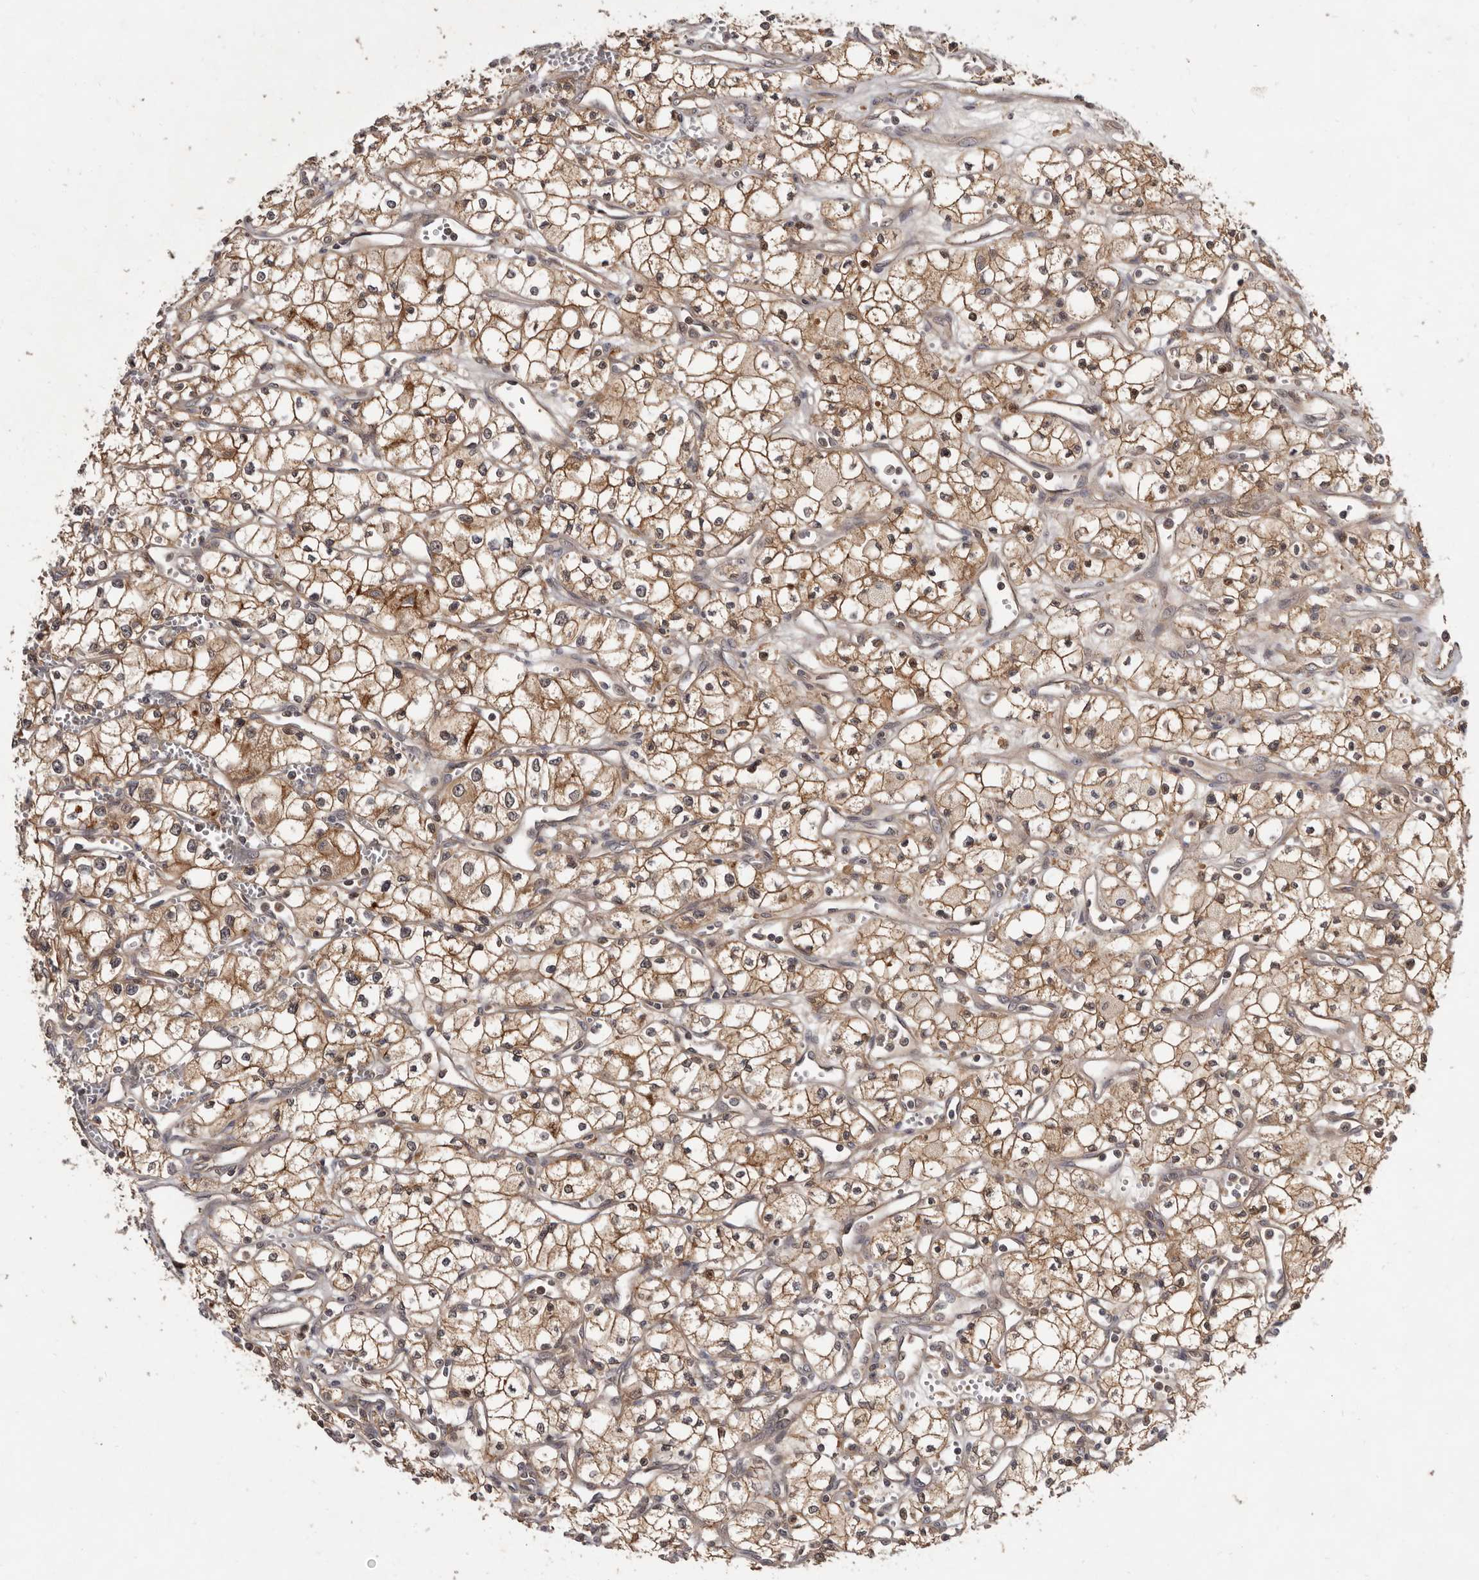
{"staining": {"intensity": "moderate", "quantity": ">75%", "location": "cytoplasmic/membranous"}, "tissue": "renal cancer", "cell_type": "Tumor cells", "image_type": "cancer", "snomed": [{"axis": "morphology", "description": "Adenocarcinoma, NOS"}, {"axis": "topography", "description": "Kidney"}], "caption": "Protein expression analysis of human adenocarcinoma (renal) reveals moderate cytoplasmic/membranous positivity in approximately >75% of tumor cells.", "gene": "INAVA", "patient": {"sex": "male", "age": 59}}